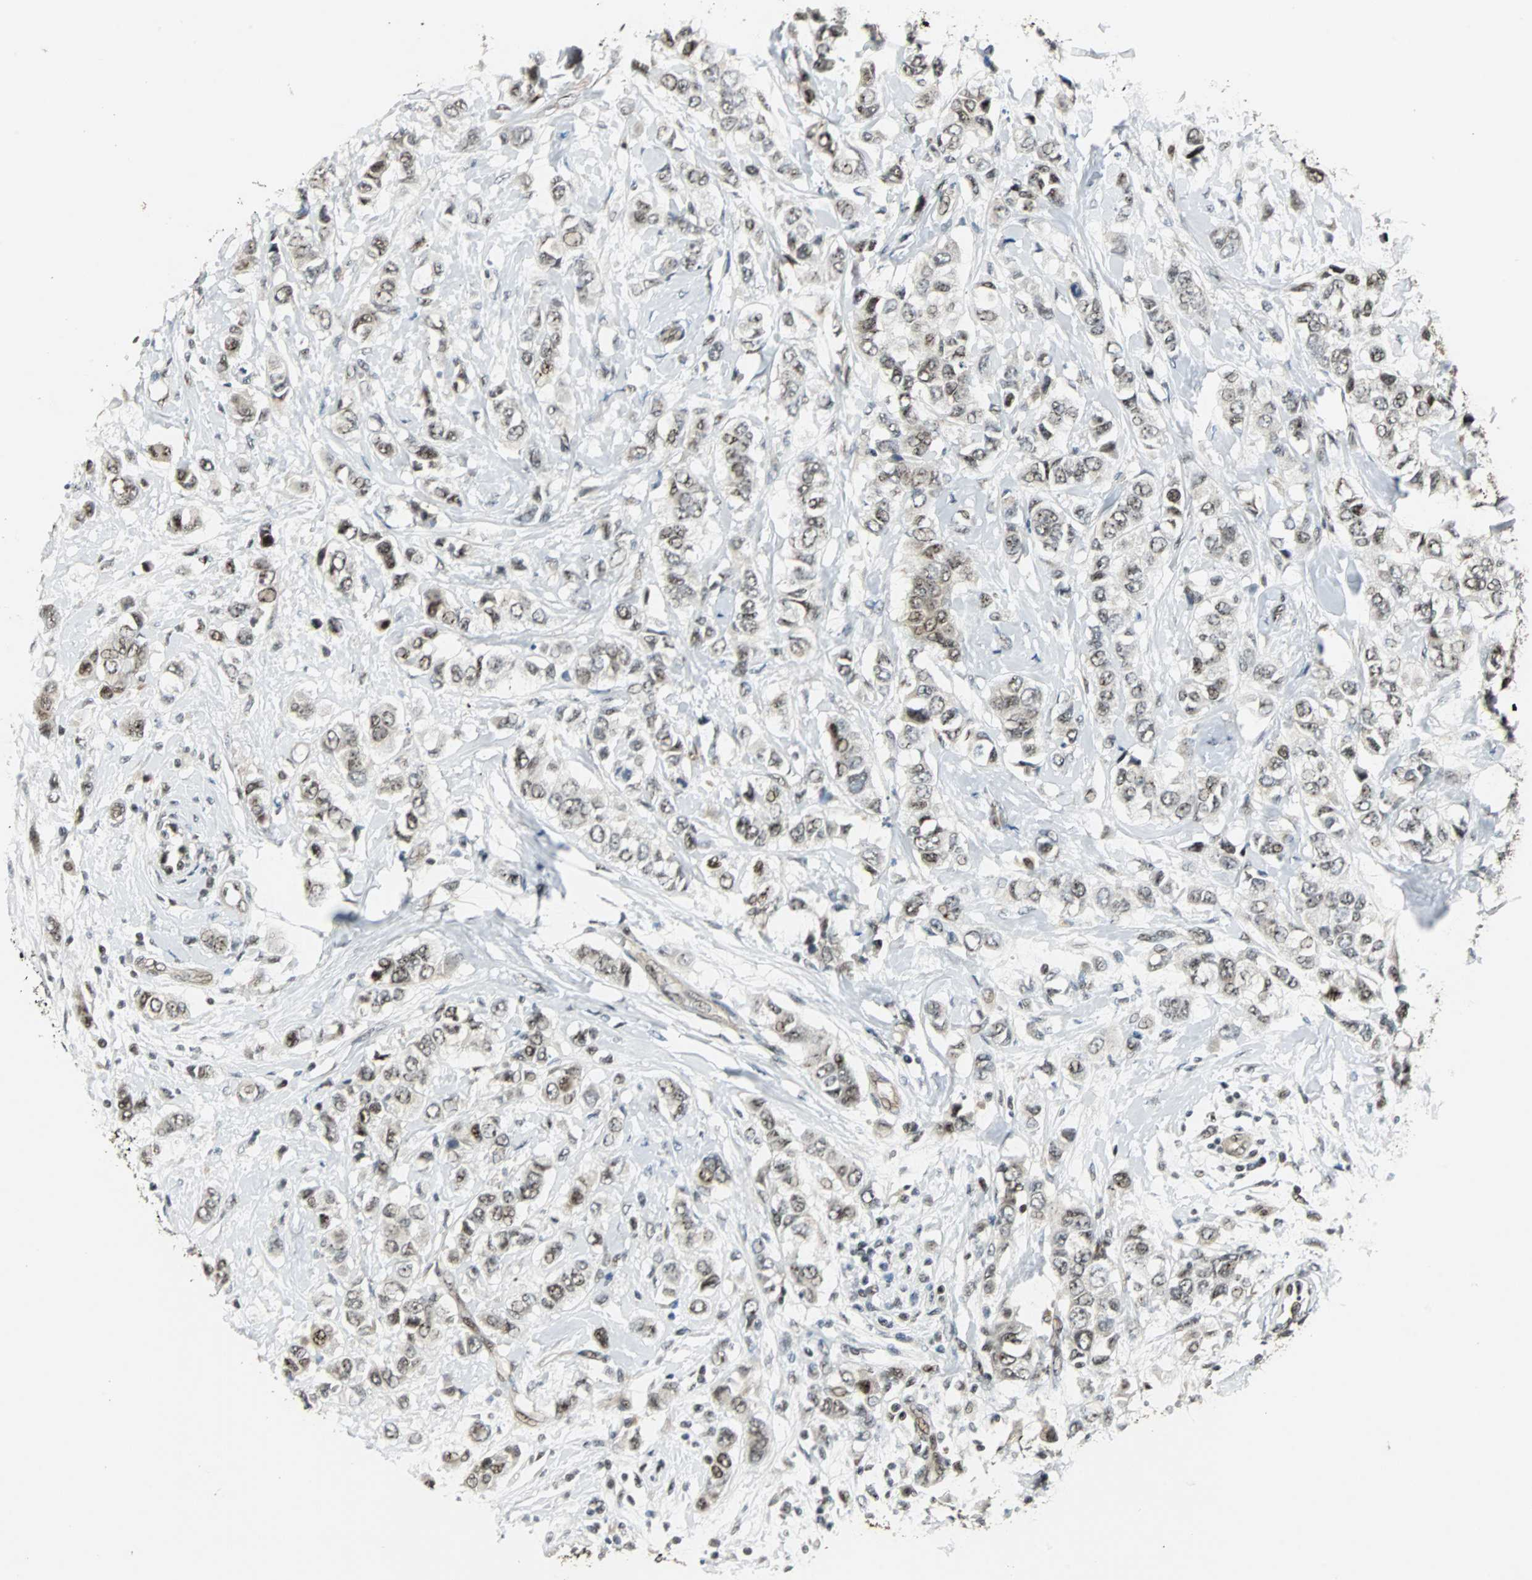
{"staining": {"intensity": "moderate", "quantity": ">75%", "location": "nuclear"}, "tissue": "breast cancer", "cell_type": "Tumor cells", "image_type": "cancer", "snomed": [{"axis": "morphology", "description": "Duct carcinoma"}, {"axis": "topography", "description": "Breast"}], "caption": "An IHC micrograph of neoplastic tissue is shown. Protein staining in brown labels moderate nuclear positivity in invasive ductal carcinoma (breast) within tumor cells. (Stains: DAB (3,3'-diaminobenzidine) in brown, nuclei in blue, Microscopy: brightfield microscopy at high magnification).", "gene": "MED4", "patient": {"sex": "female", "age": 50}}